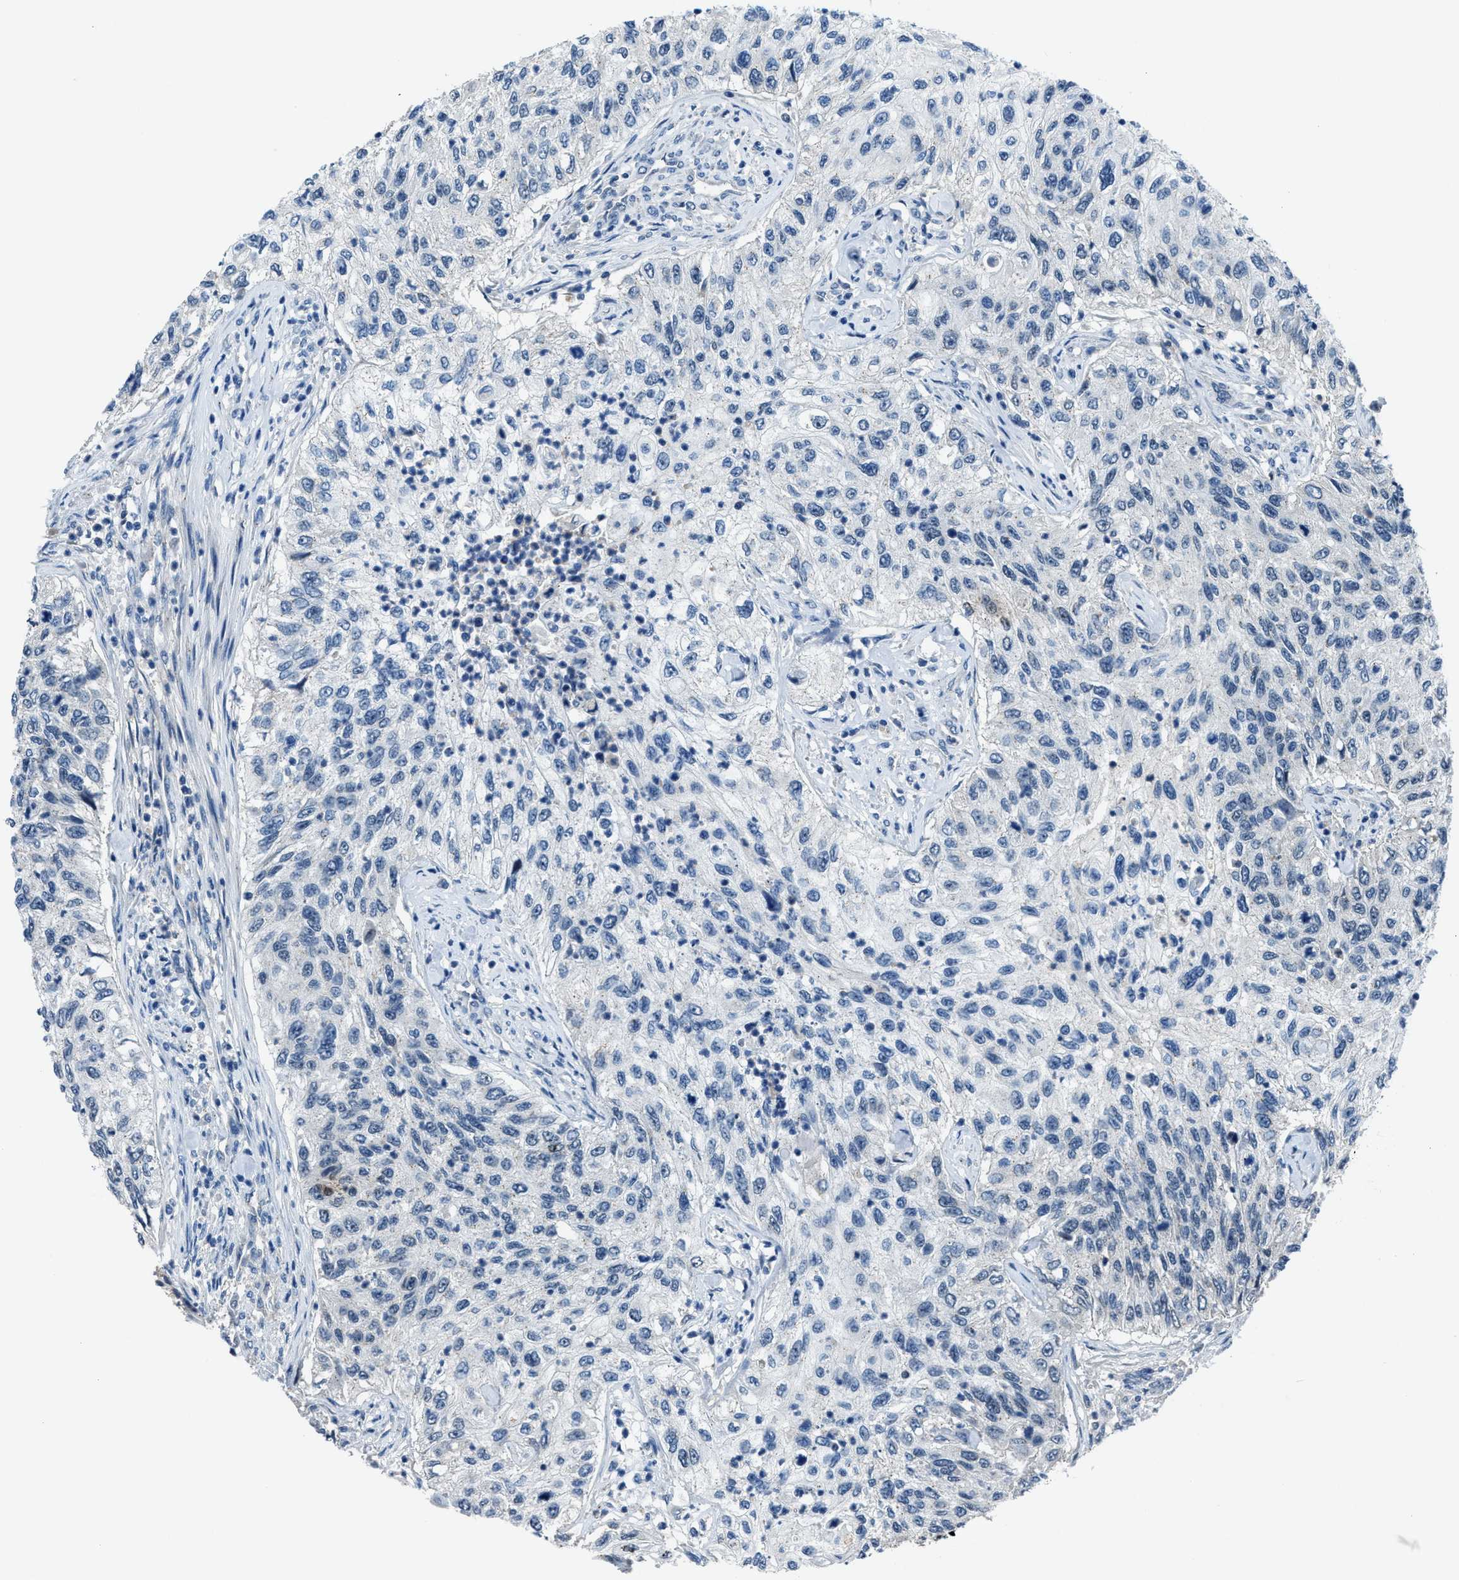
{"staining": {"intensity": "negative", "quantity": "none", "location": "none"}, "tissue": "urothelial cancer", "cell_type": "Tumor cells", "image_type": "cancer", "snomed": [{"axis": "morphology", "description": "Urothelial carcinoma, High grade"}, {"axis": "topography", "description": "Urinary bladder"}], "caption": "Immunohistochemistry (IHC) of human urothelial cancer displays no expression in tumor cells.", "gene": "DUSP19", "patient": {"sex": "female", "age": 60}}